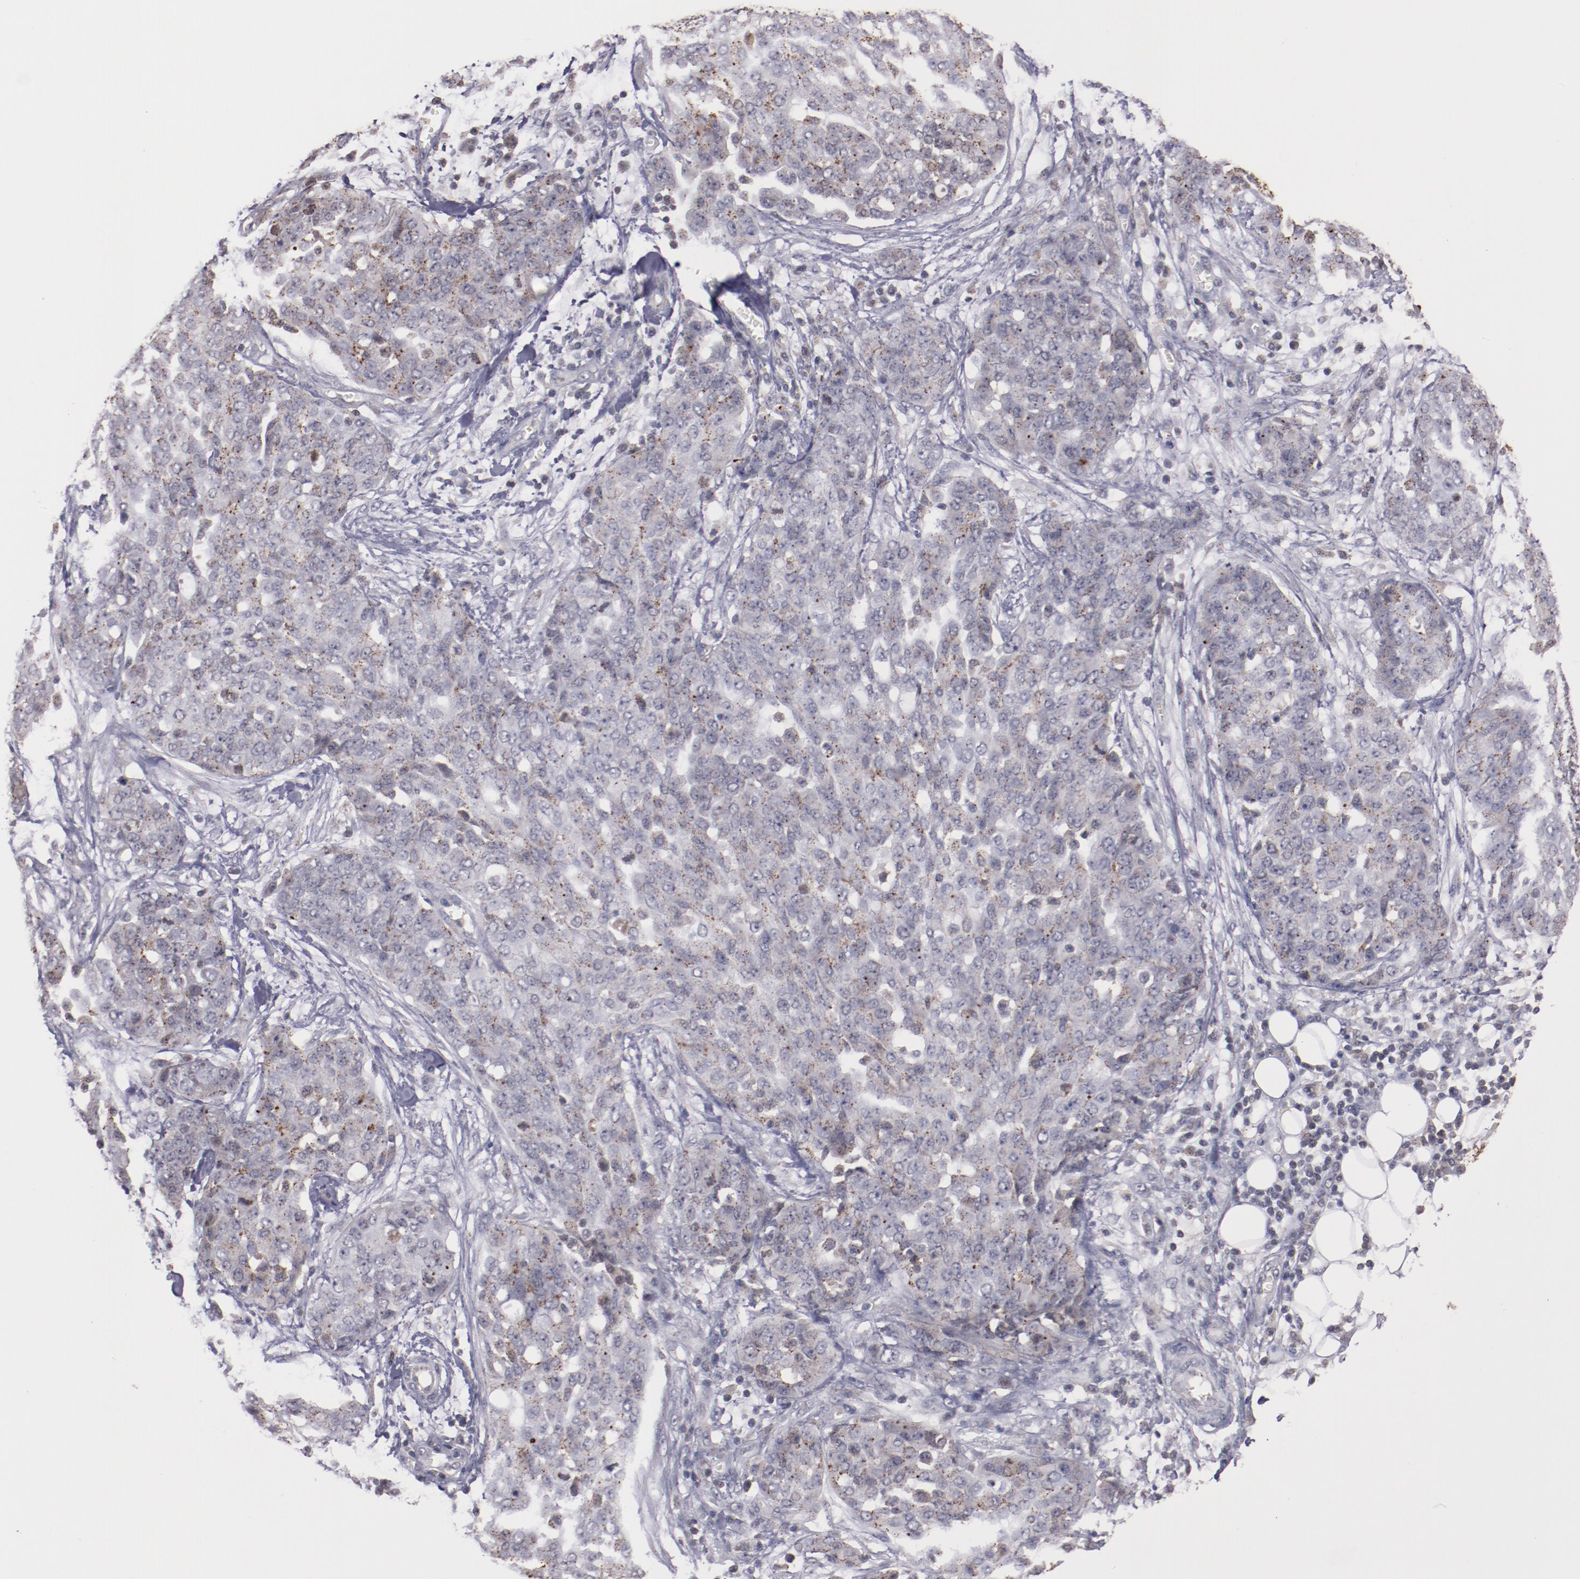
{"staining": {"intensity": "weak", "quantity": "25%-75%", "location": "cytoplasmic/membranous"}, "tissue": "ovarian cancer", "cell_type": "Tumor cells", "image_type": "cancer", "snomed": [{"axis": "morphology", "description": "Cystadenocarcinoma, serous, NOS"}, {"axis": "topography", "description": "Soft tissue"}, {"axis": "topography", "description": "Ovary"}], "caption": "Immunohistochemical staining of human ovarian serous cystadenocarcinoma shows low levels of weak cytoplasmic/membranous expression in about 25%-75% of tumor cells. The protein of interest is shown in brown color, while the nuclei are stained blue.", "gene": "SYP", "patient": {"sex": "female", "age": 57}}